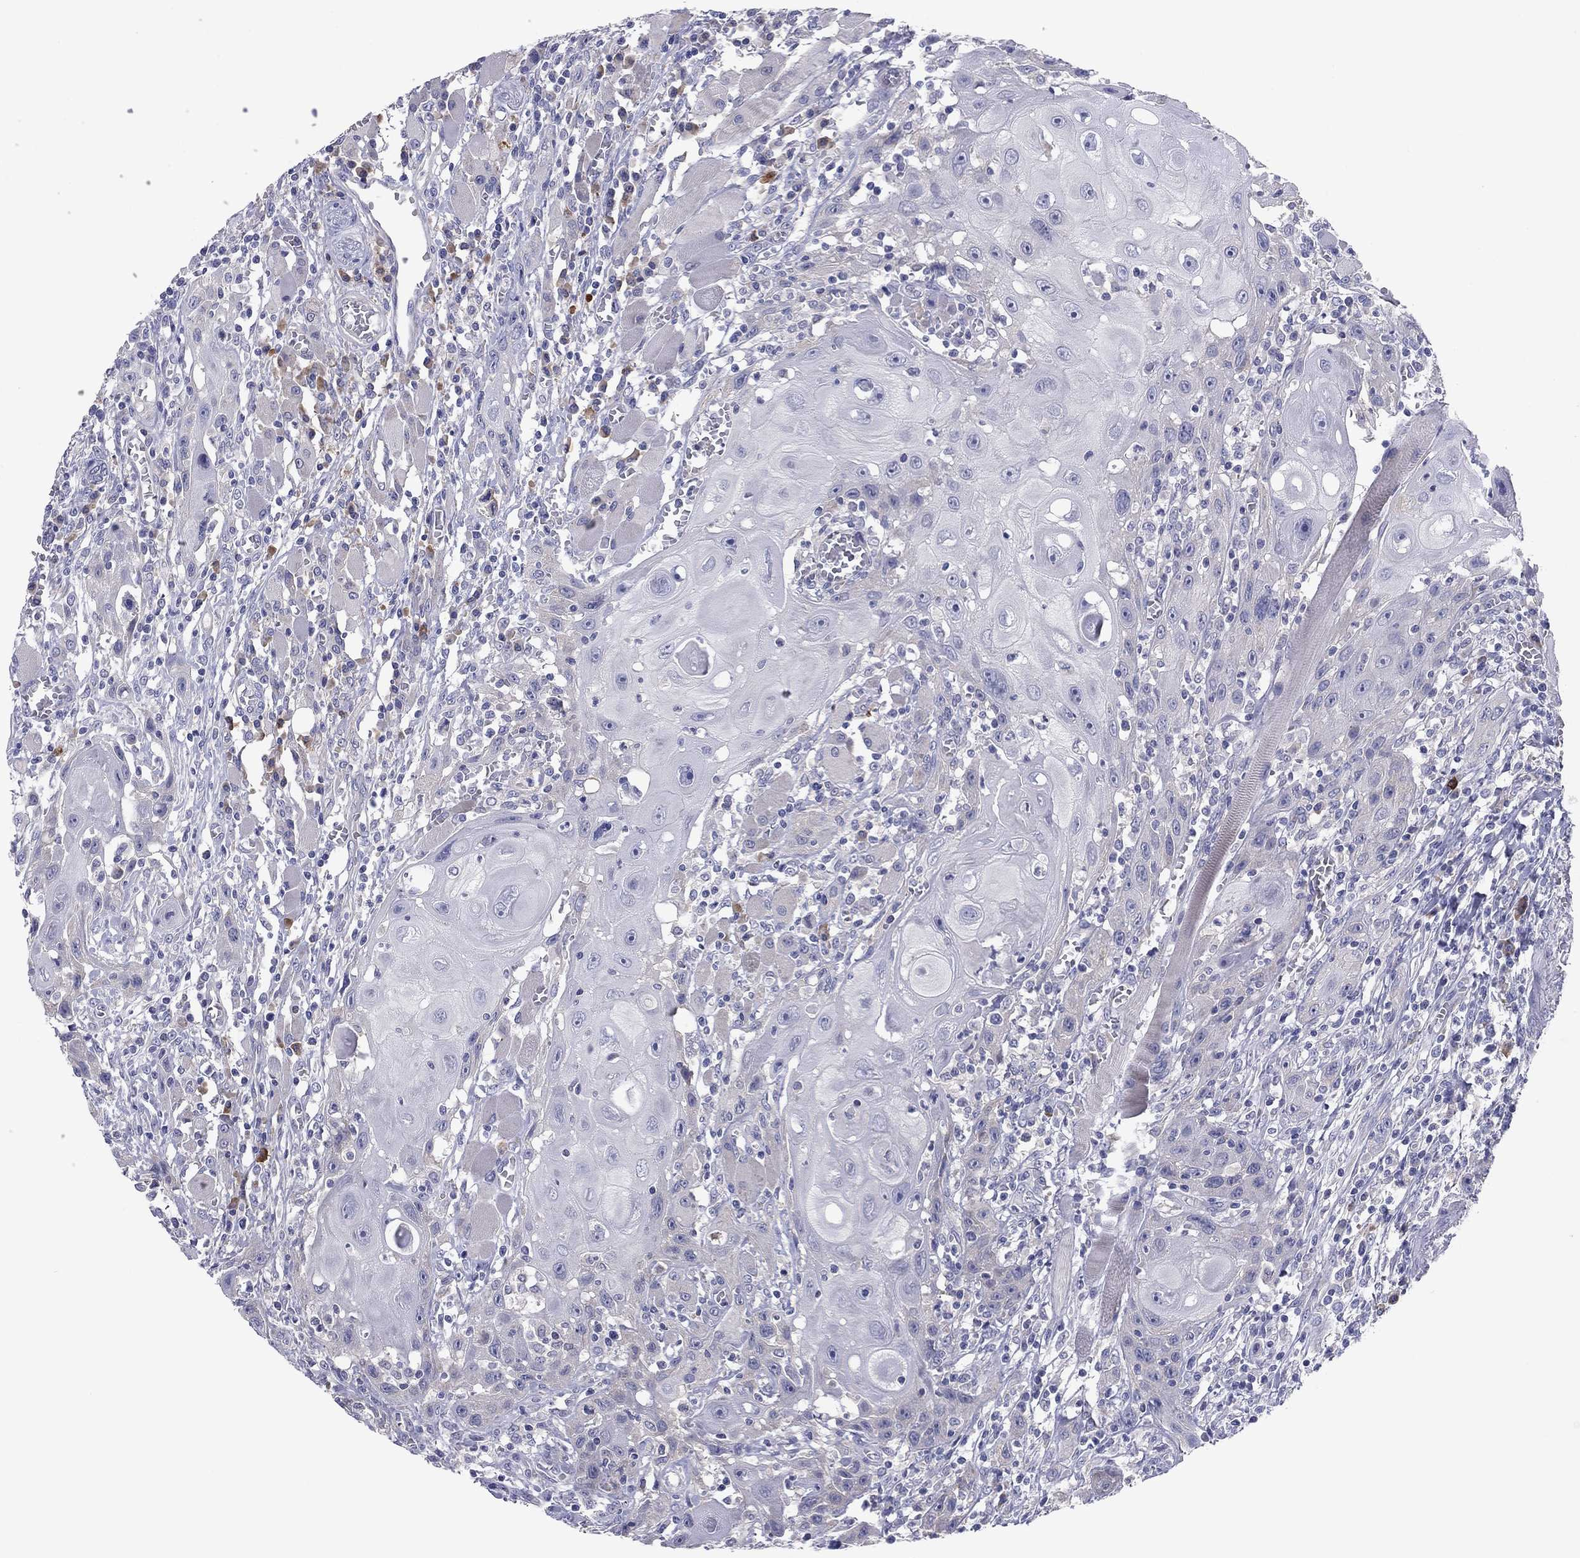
{"staining": {"intensity": "negative", "quantity": "none", "location": "none"}, "tissue": "head and neck cancer", "cell_type": "Tumor cells", "image_type": "cancer", "snomed": [{"axis": "morphology", "description": "Normal tissue, NOS"}, {"axis": "morphology", "description": "Squamous cell carcinoma, NOS"}, {"axis": "topography", "description": "Oral tissue"}, {"axis": "topography", "description": "Head-Neck"}], "caption": "The micrograph reveals no significant staining in tumor cells of squamous cell carcinoma (head and neck).", "gene": "GRK7", "patient": {"sex": "male", "age": 71}}